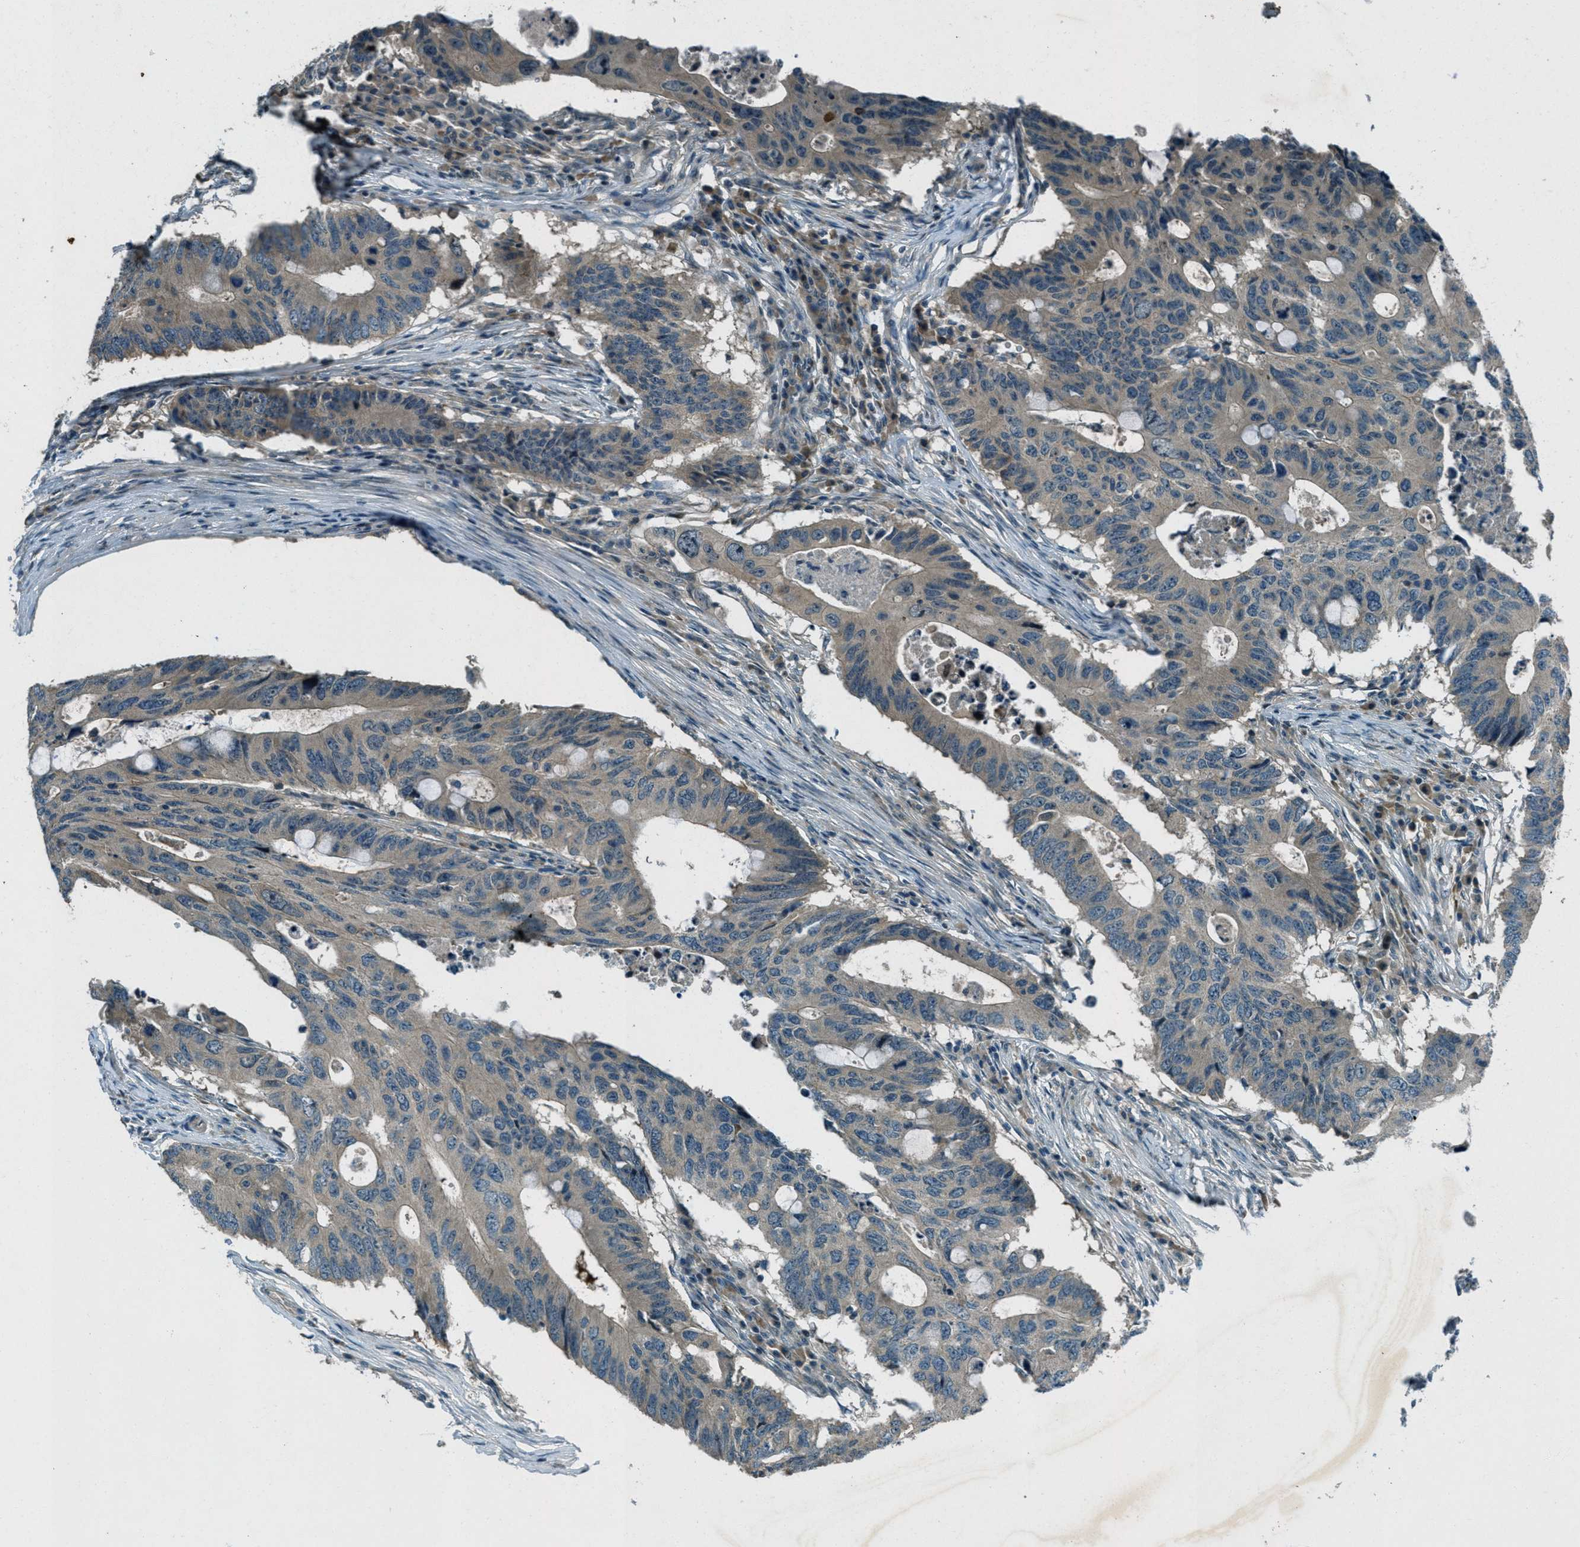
{"staining": {"intensity": "negative", "quantity": "none", "location": "none"}, "tissue": "colorectal cancer", "cell_type": "Tumor cells", "image_type": "cancer", "snomed": [{"axis": "morphology", "description": "Adenocarcinoma, NOS"}, {"axis": "topography", "description": "Colon"}], "caption": "This is an immunohistochemistry (IHC) image of human adenocarcinoma (colorectal). There is no positivity in tumor cells.", "gene": "STK11", "patient": {"sex": "male", "age": 71}}